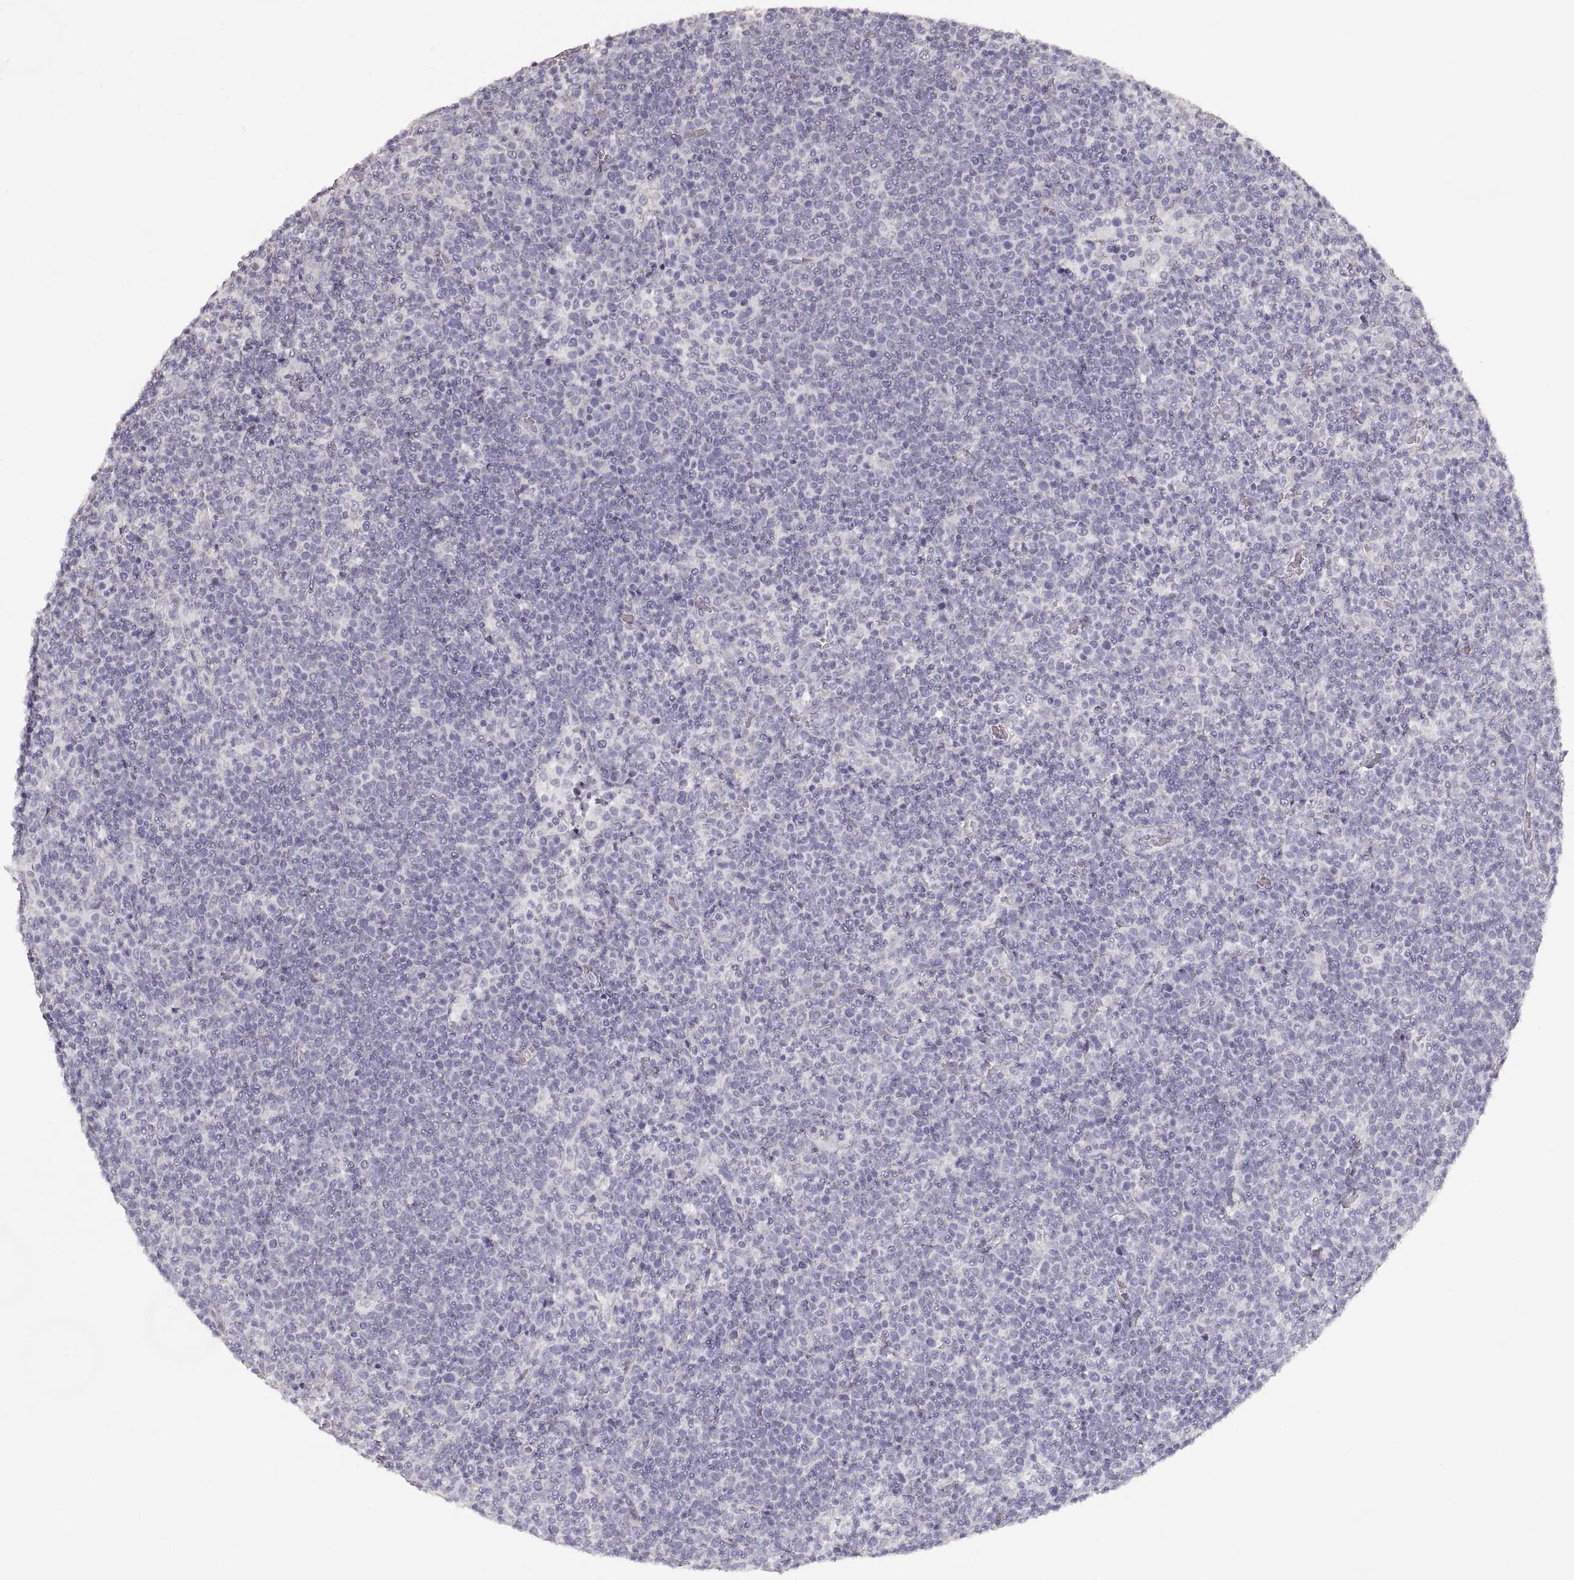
{"staining": {"intensity": "negative", "quantity": "none", "location": "none"}, "tissue": "lymphoma", "cell_type": "Tumor cells", "image_type": "cancer", "snomed": [{"axis": "morphology", "description": "Malignant lymphoma, non-Hodgkin's type, High grade"}, {"axis": "topography", "description": "Lymph node"}], "caption": "The micrograph reveals no staining of tumor cells in lymphoma. (DAB (3,3'-diaminobenzidine) IHC, high magnification).", "gene": "ZP3", "patient": {"sex": "male", "age": 61}}